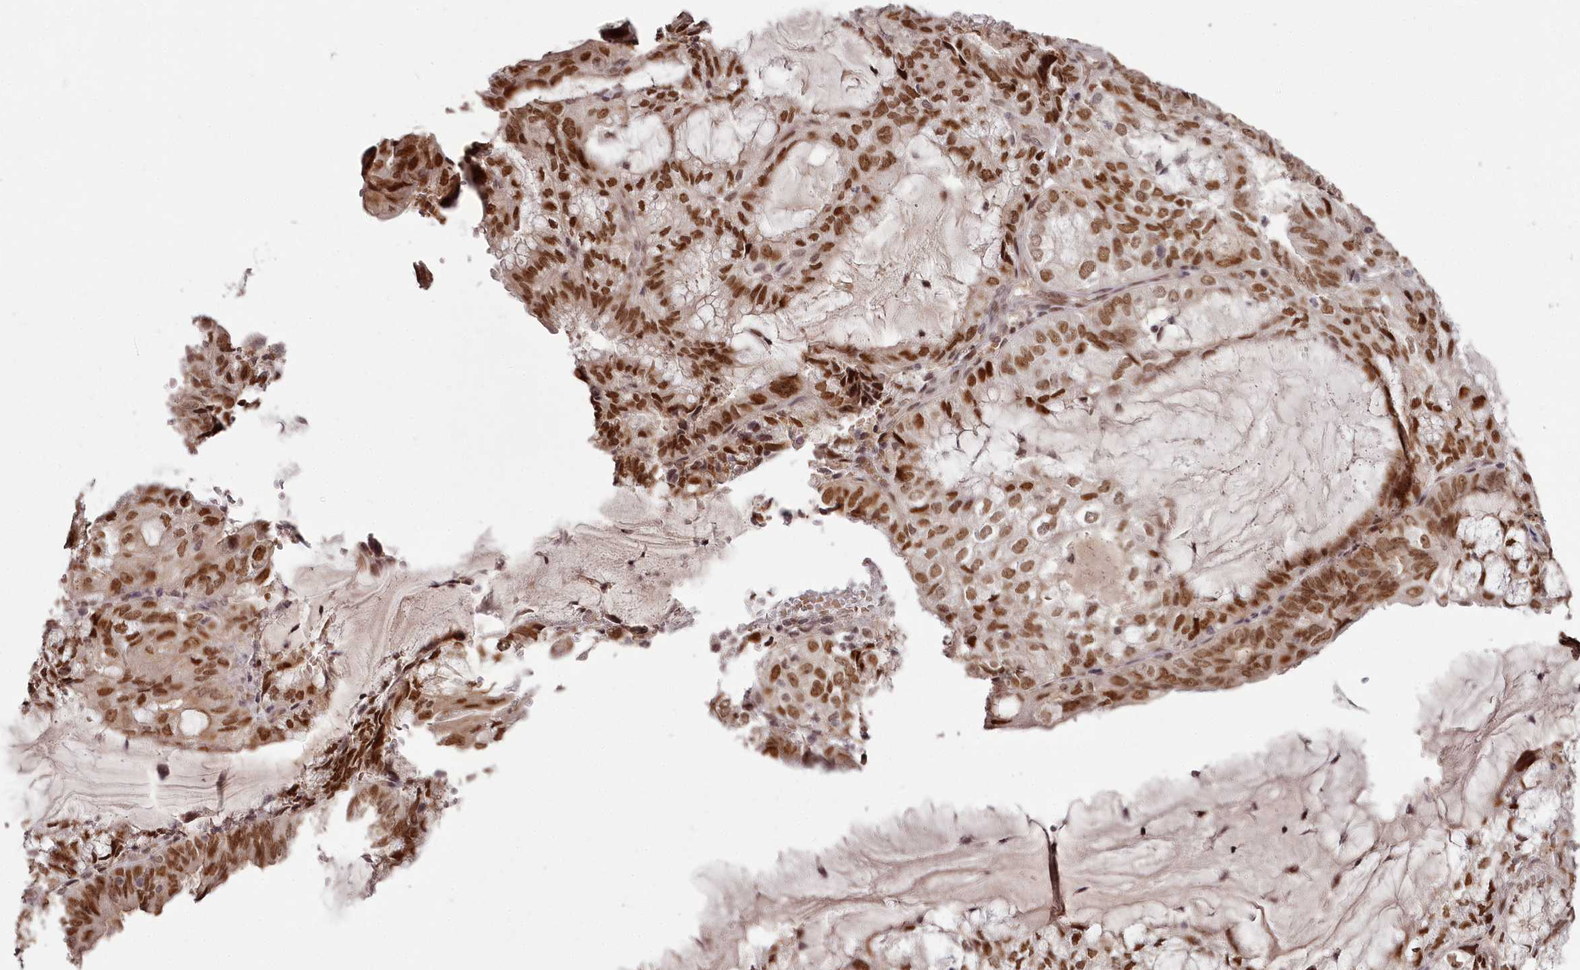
{"staining": {"intensity": "moderate", "quantity": ">75%", "location": "nuclear"}, "tissue": "endometrial cancer", "cell_type": "Tumor cells", "image_type": "cancer", "snomed": [{"axis": "morphology", "description": "Adenocarcinoma, NOS"}, {"axis": "topography", "description": "Endometrium"}], "caption": "The immunohistochemical stain highlights moderate nuclear staining in tumor cells of endometrial cancer tissue.", "gene": "THYN1", "patient": {"sex": "female", "age": 81}}